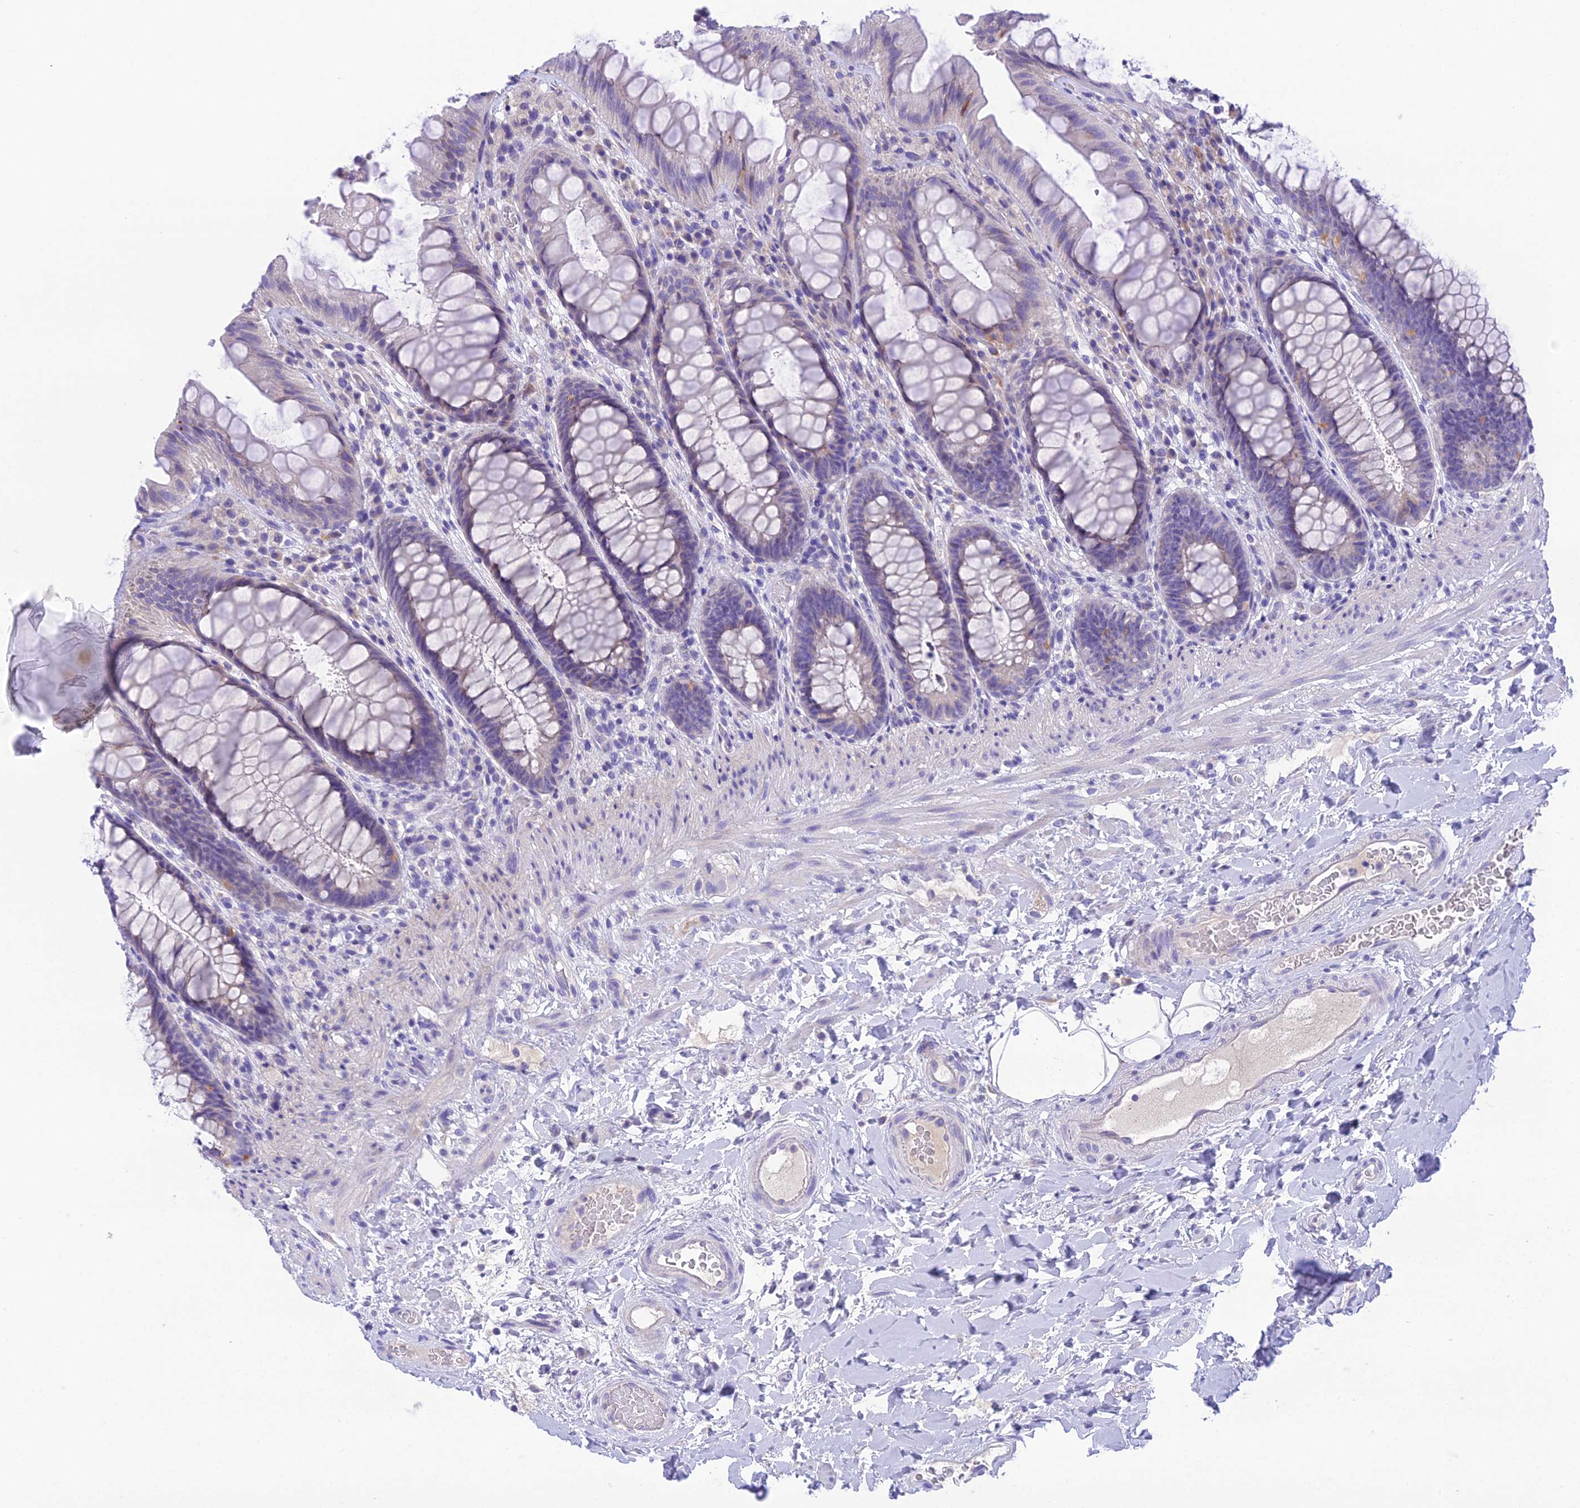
{"staining": {"intensity": "weak", "quantity": "<25%", "location": "cytoplasmic/membranous"}, "tissue": "rectum", "cell_type": "Glandular cells", "image_type": "normal", "snomed": [{"axis": "morphology", "description": "Normal tissue, NOS"}, {"axis": "topography", "description": "Rectum"}], "caption": "High power microscopy micrograph of an IHC histopathology image of unremarkable rectum, revealing no significant expression in glandular cells.", "gene": "KIAA0408", "patient": {"sex": "female", "age": 46}}